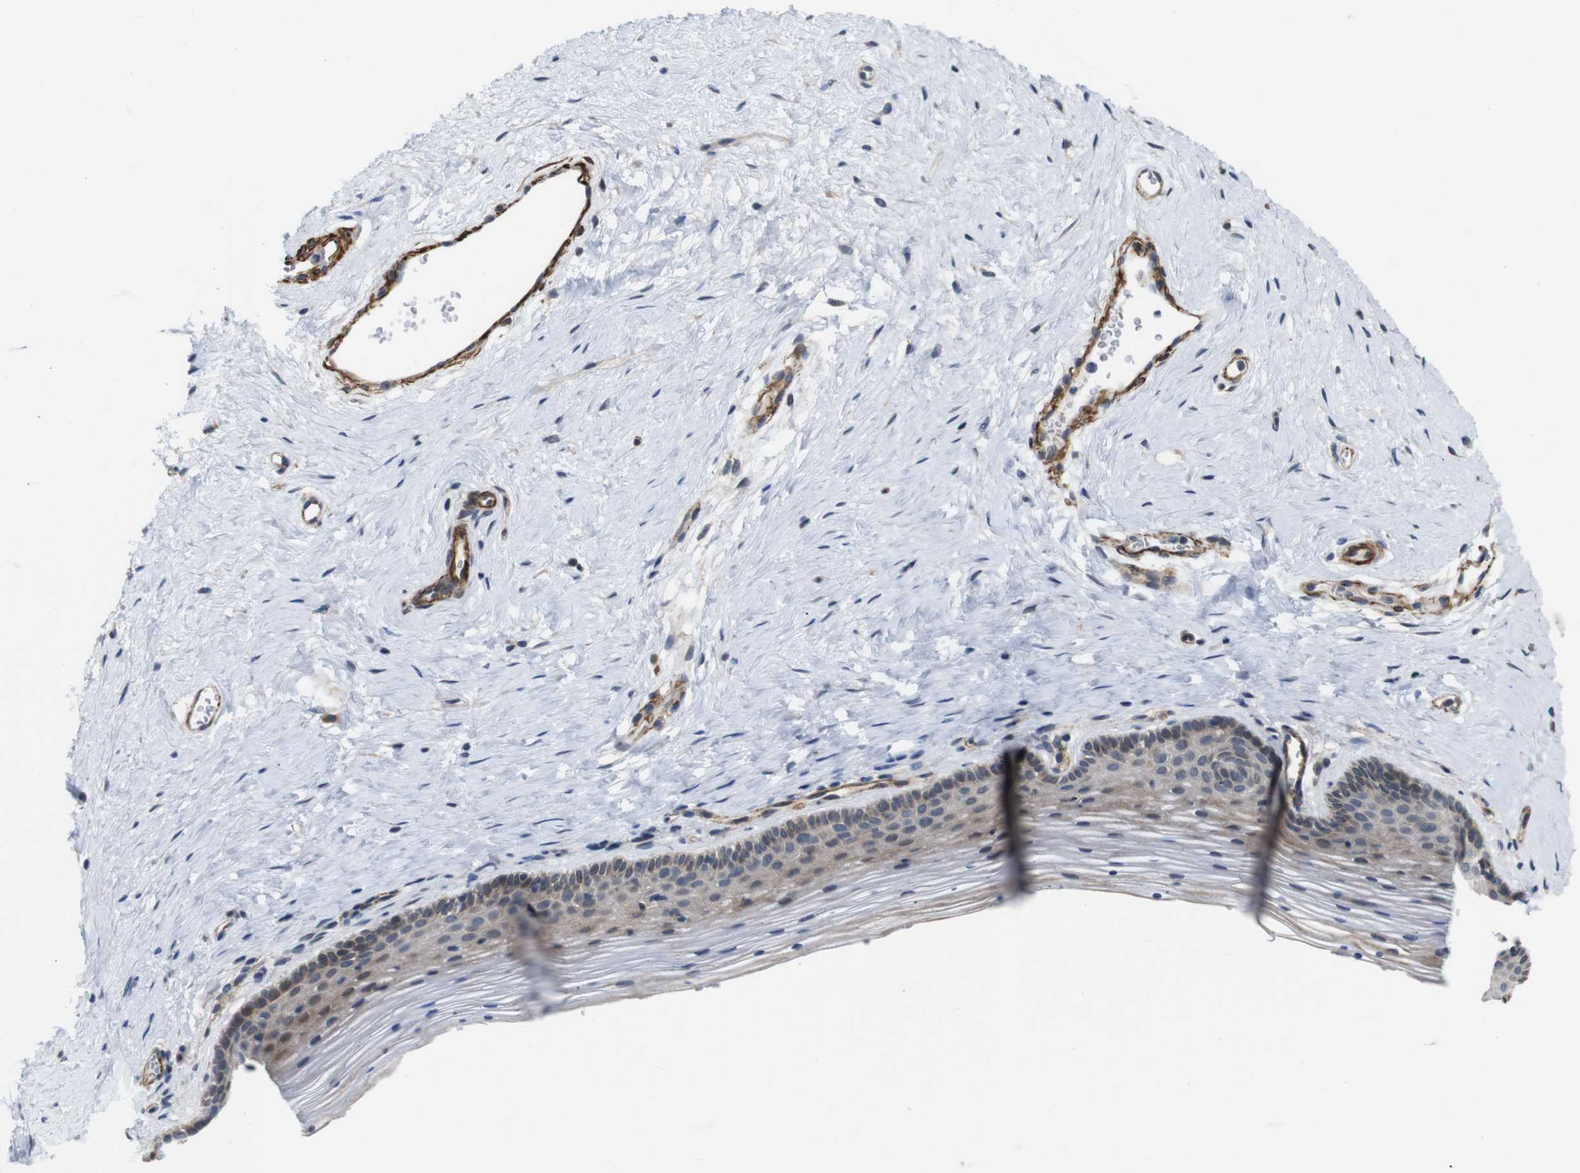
{"staining": {"intensity": "weak", "quantity": "<25%", "location": "cytoplasmic/membranous"}, "tissue": "vagina", "cell_type": "Squamous epithelial cells", "image_type": "normal", "snomed": [{"axis": "morphology", "description": "Normal tissue, NOS"}, {"axis": "topography", "description": "Vagina"}], "caption": "Squamous epithelial cells show no significant staining in unremarkable vagina. (DAB (3,3'-diaminobenzidine) immunohistochemistry with hematoxylin counter stain).", "gene": "GGT7", "patient": {"sex": "female", "age": 32}}